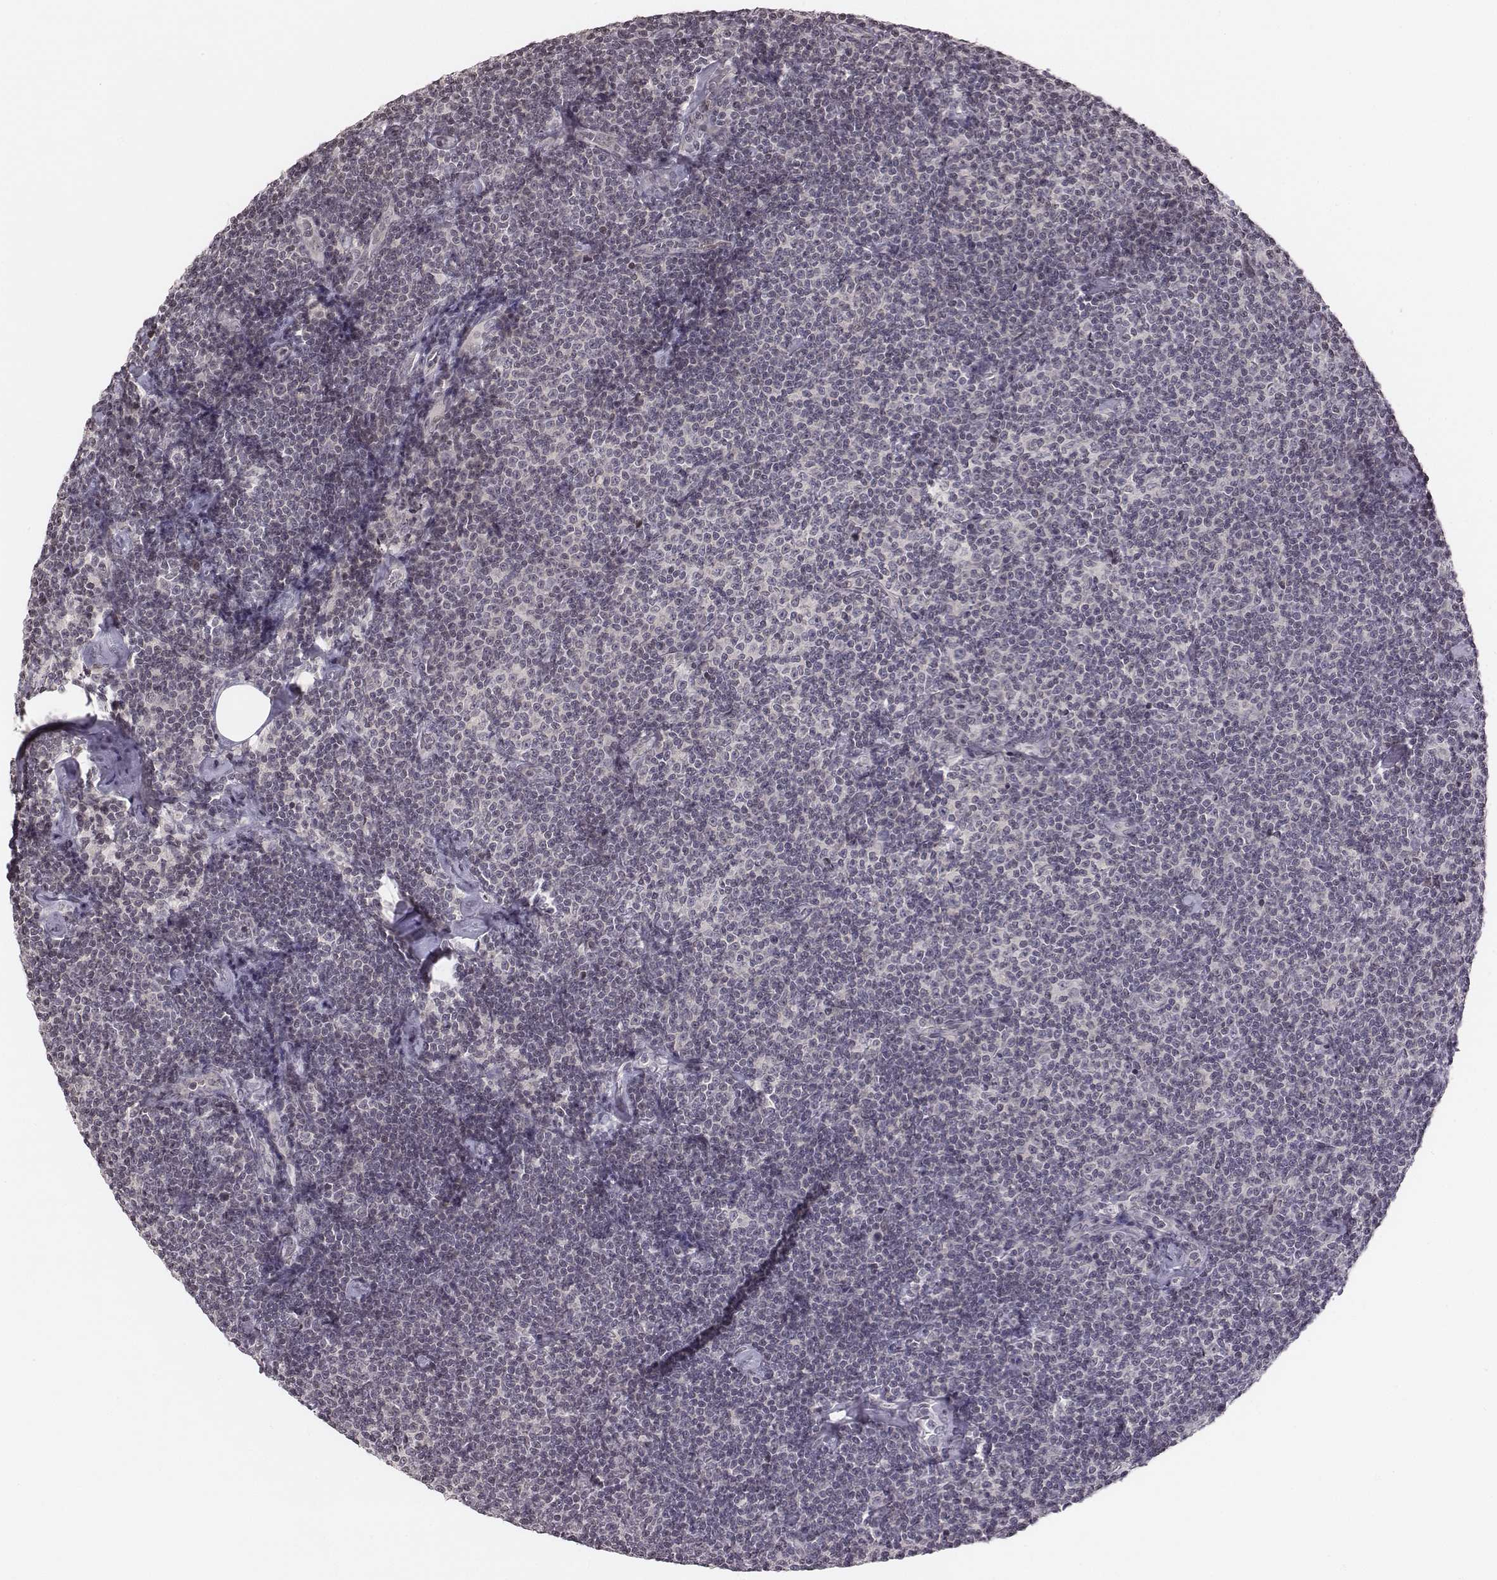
{"staining": {"intensity": "negative", "quantity": "none", "location": "none"}, "tissue": "lymphoma", "cell_type": "Tumor cells", "image_type": "cancer", "snomed": [{"axis": "morphology", "description": "Malignant lymphoma, non-Hodgkin's type, Low grade"}, {"axis": "topography", "description": "Lymph node"}], "caption": "DAB (3,3'-diaminobenzidine) immunohistochemical staining of malignant lymphoma, non-Hodgkin's type (low-grade) reveals no significant expression in tumor cells.", "gene": "GRM4", "patient": {"sex": "male", "age": 81}}